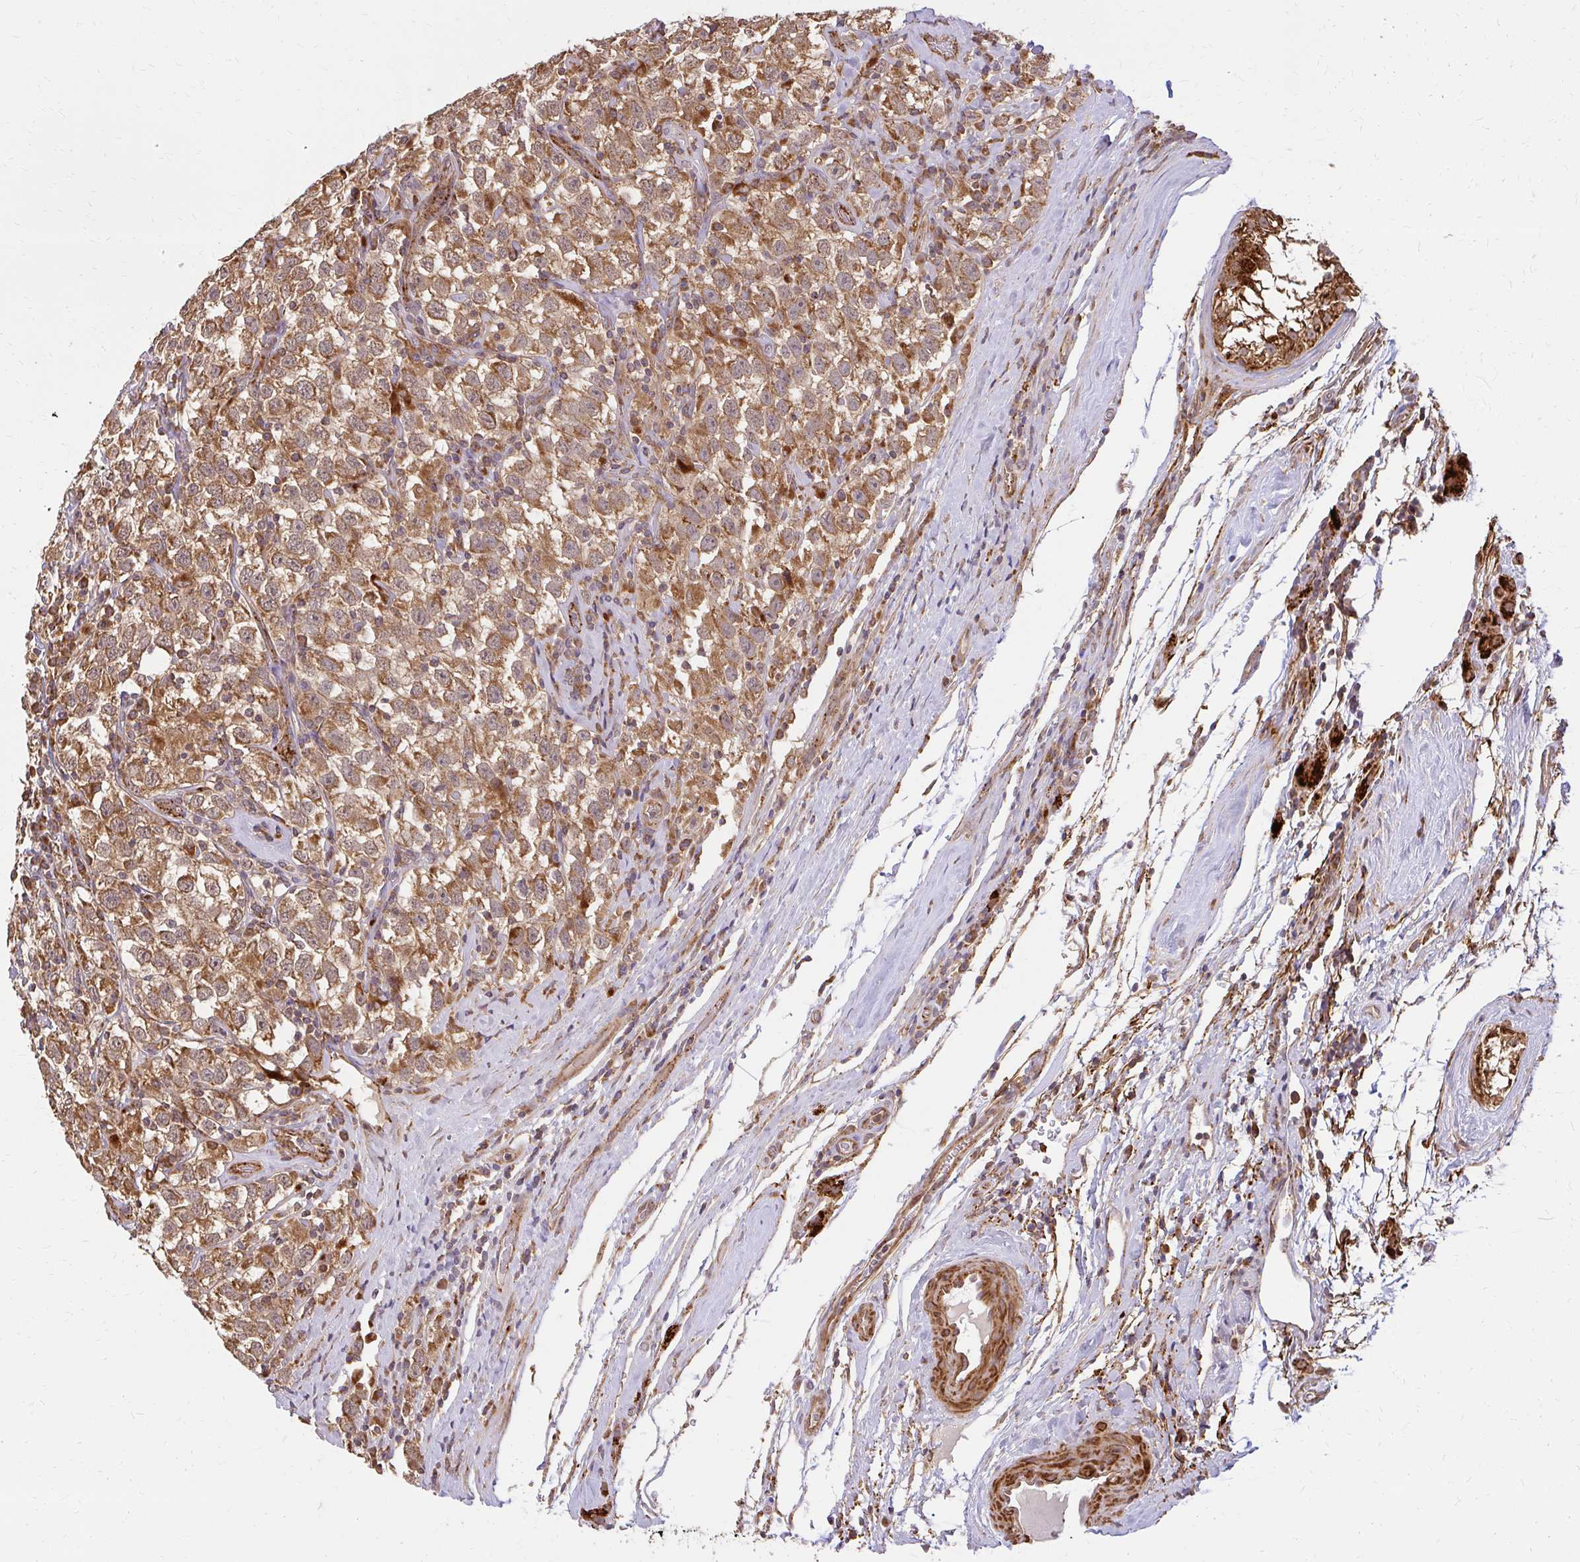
{"staining": {"intensity": "moderate", "quantity": ">75%", "location": "cytoplasmic/membranous"}, "tissue": "testis cancer", "cell_type": "Tumor cells", "image_type": "cancer", "snomed": [{"axis": "morphology", "description": "Seminoma, NOS"}, {"axis": "topography", "description": "Testis"}], "caption": "Human testis cancer (seminoma) stained with a protein marker displays moderate staining in tumor cells.", "gene": "GNS", "patient": {"sex": "male", "age": 41}}